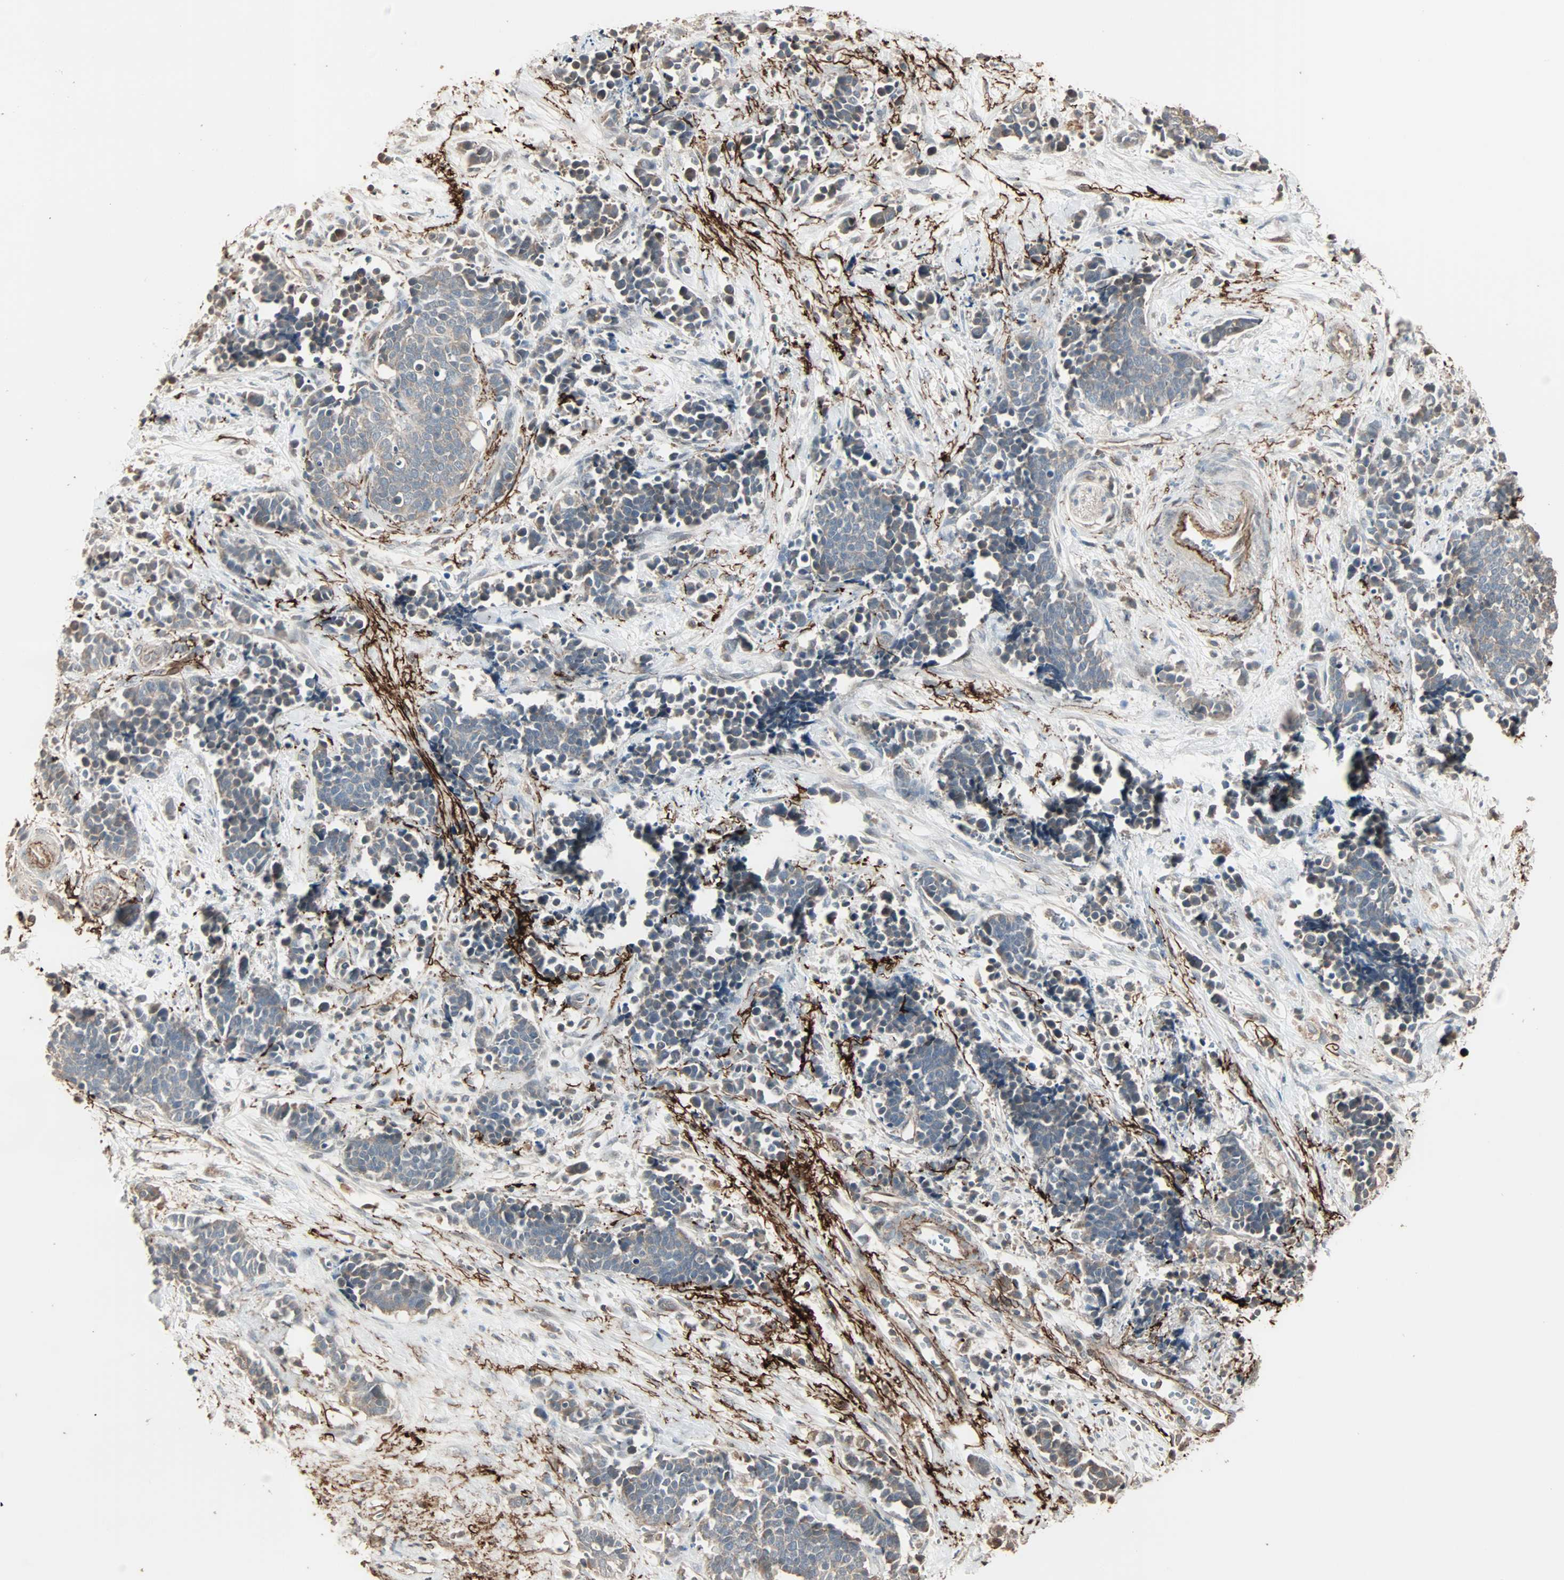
{"staining": {"intensity": "weak", "quantity": "<25%", "location": "cytoplasmic/membranous"}, "tissue": "cervical cancer", "cell_type": "Tumor cells", "image_type": "cancer", "snomed": [{"axis": "morphology", "description": "Squamous cell carcinoma, NOS"}, {"axis": "topography", "description": "Cervix"}], "caption": "Tumor cells are negative for brown protein staining in cervical cancer (squamous cell carcinoma).", "gene": "CALCRL", "patient": {"sex": "female", "age": 35}}